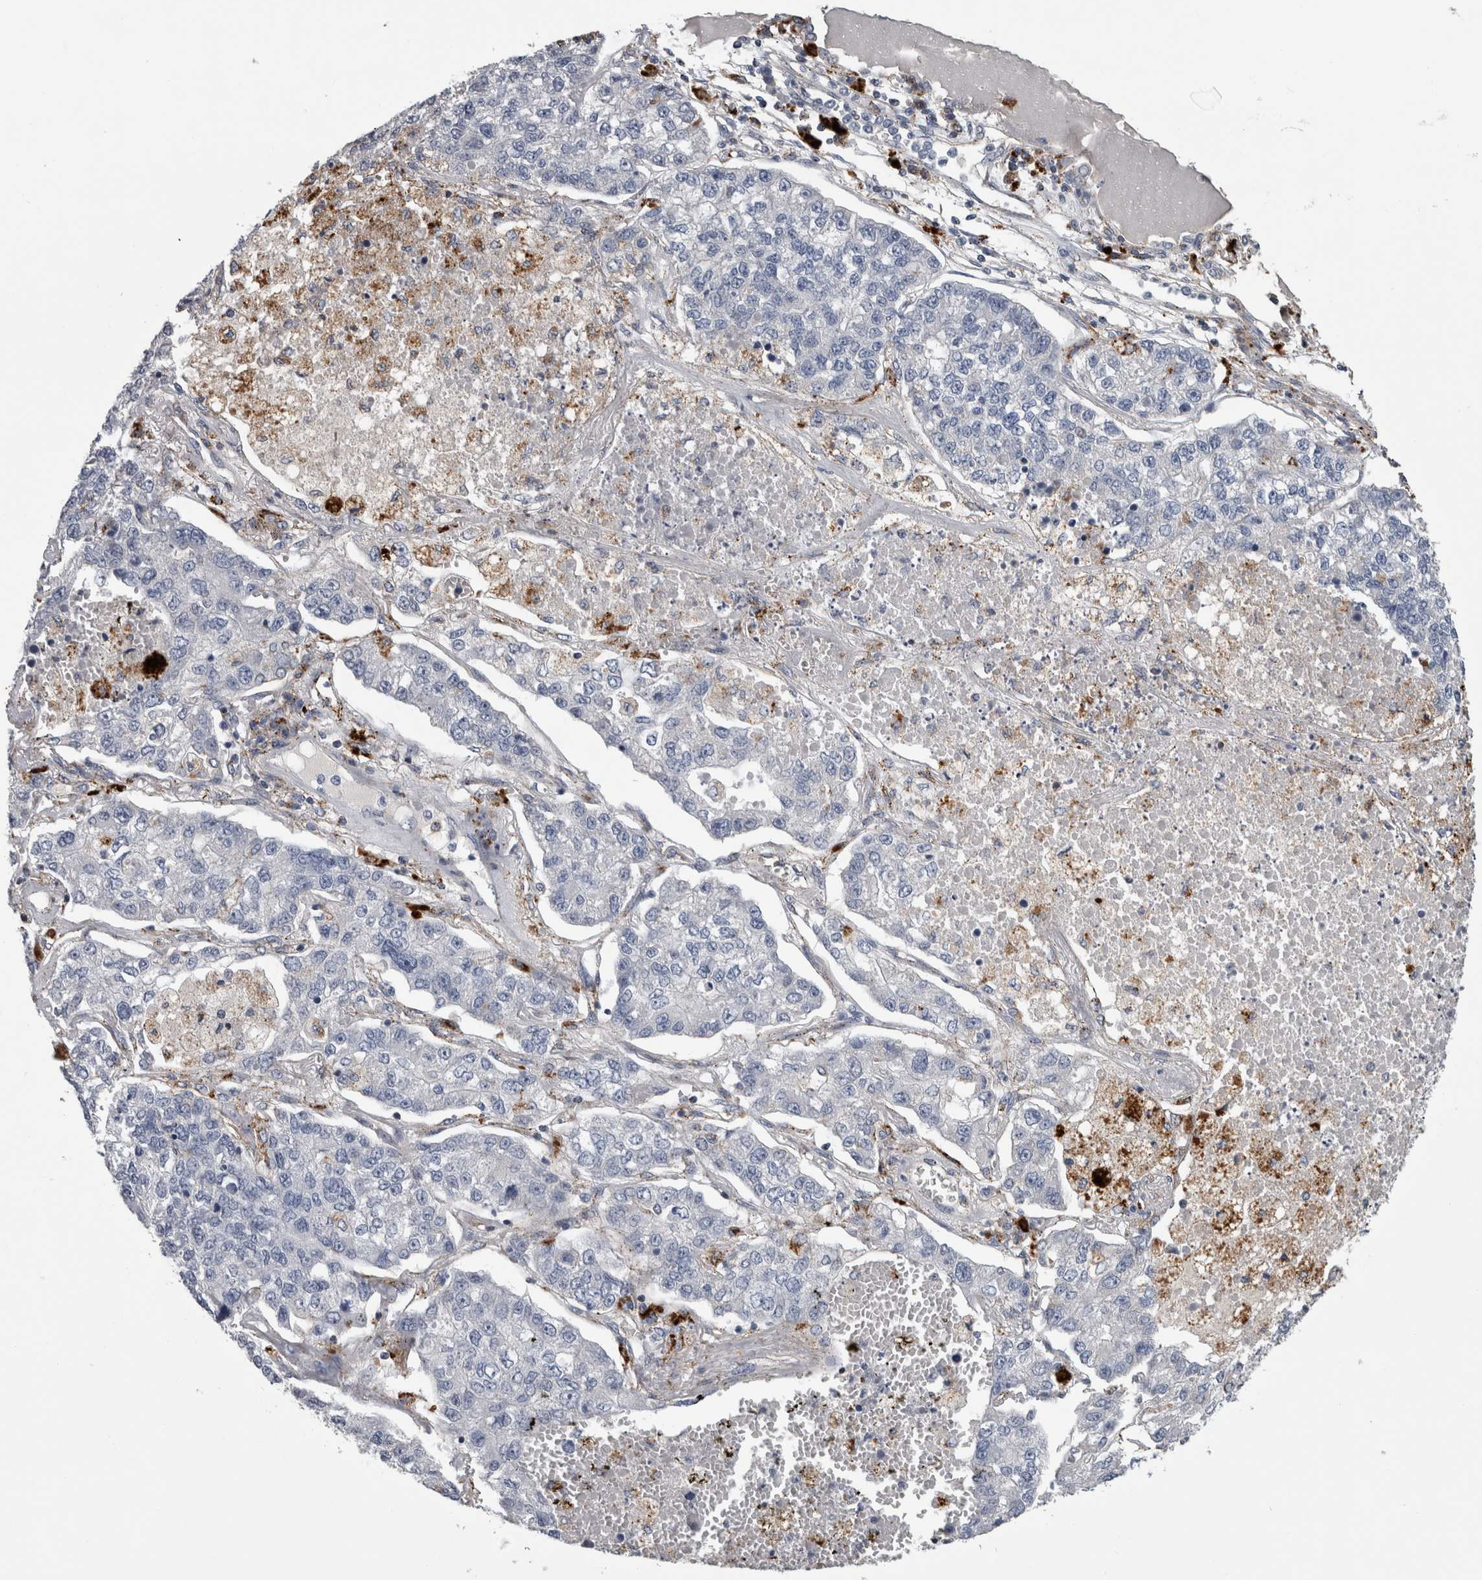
{"staining": {"intensity": "negative", "quantity": "none", "location": "none"}, "tissue": "lung cancer", "cell_type": "Tumor cells", "image_type": "cancer", "snomed": [{"axis": "morphology", "description": "Adenocarcinoma, NOS"}, {"axis": "topography", "description": "Lung"}], "caption": "Tumor cells are negative for brown protein staining in lung adenocarcinoma.", "gene": "DPP7", "patient": {"sex": "male", "age": 49}}